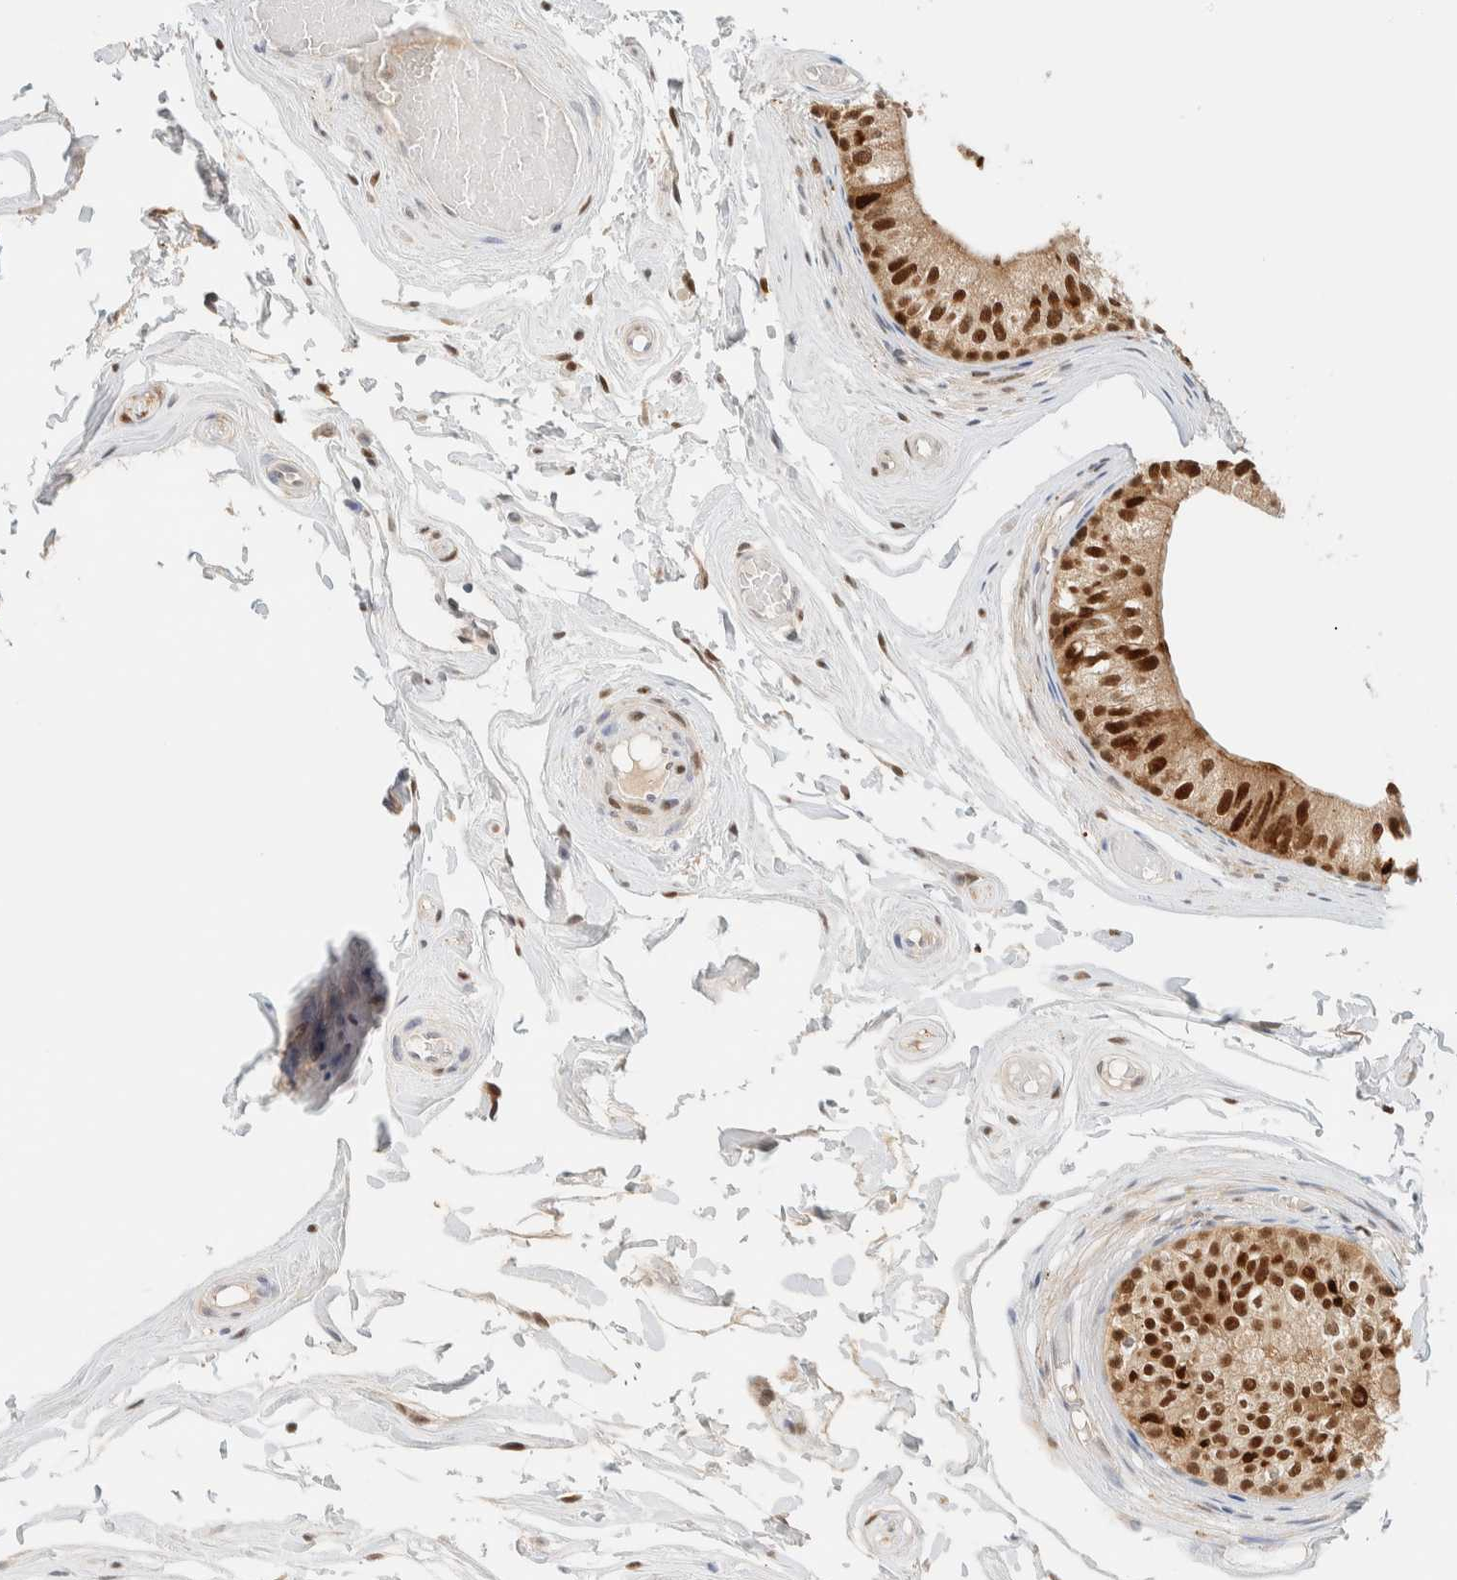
{"staining": {"intensity": "strong", "quantity": ">75%", "location": "cytoplasmic/membranous,nuclear"}, "tissue": "epididymis", "cell_type": "Glandular cells", "image_type": "normal", "snomed": [{"axis": "morphology", "description": "Normal tissue, NOS"}, {"axis": "topography", "description": "Epididymis"}], "caption": "Immunohistochemical staining of normal epididymis shows >75% levels of strong cytoplasmic/membranous,nuclear protein staining in about >75% of glandular cells. The staining was performed using DAB (3,3'-diaminobenzidine) to visualize the protein expression in brown, while the nuclei were stained in blue with hematoxylin (Magnification: 20x).", "gene": "ZBTB37", "patient": {"sex": "male", "age": 79}}